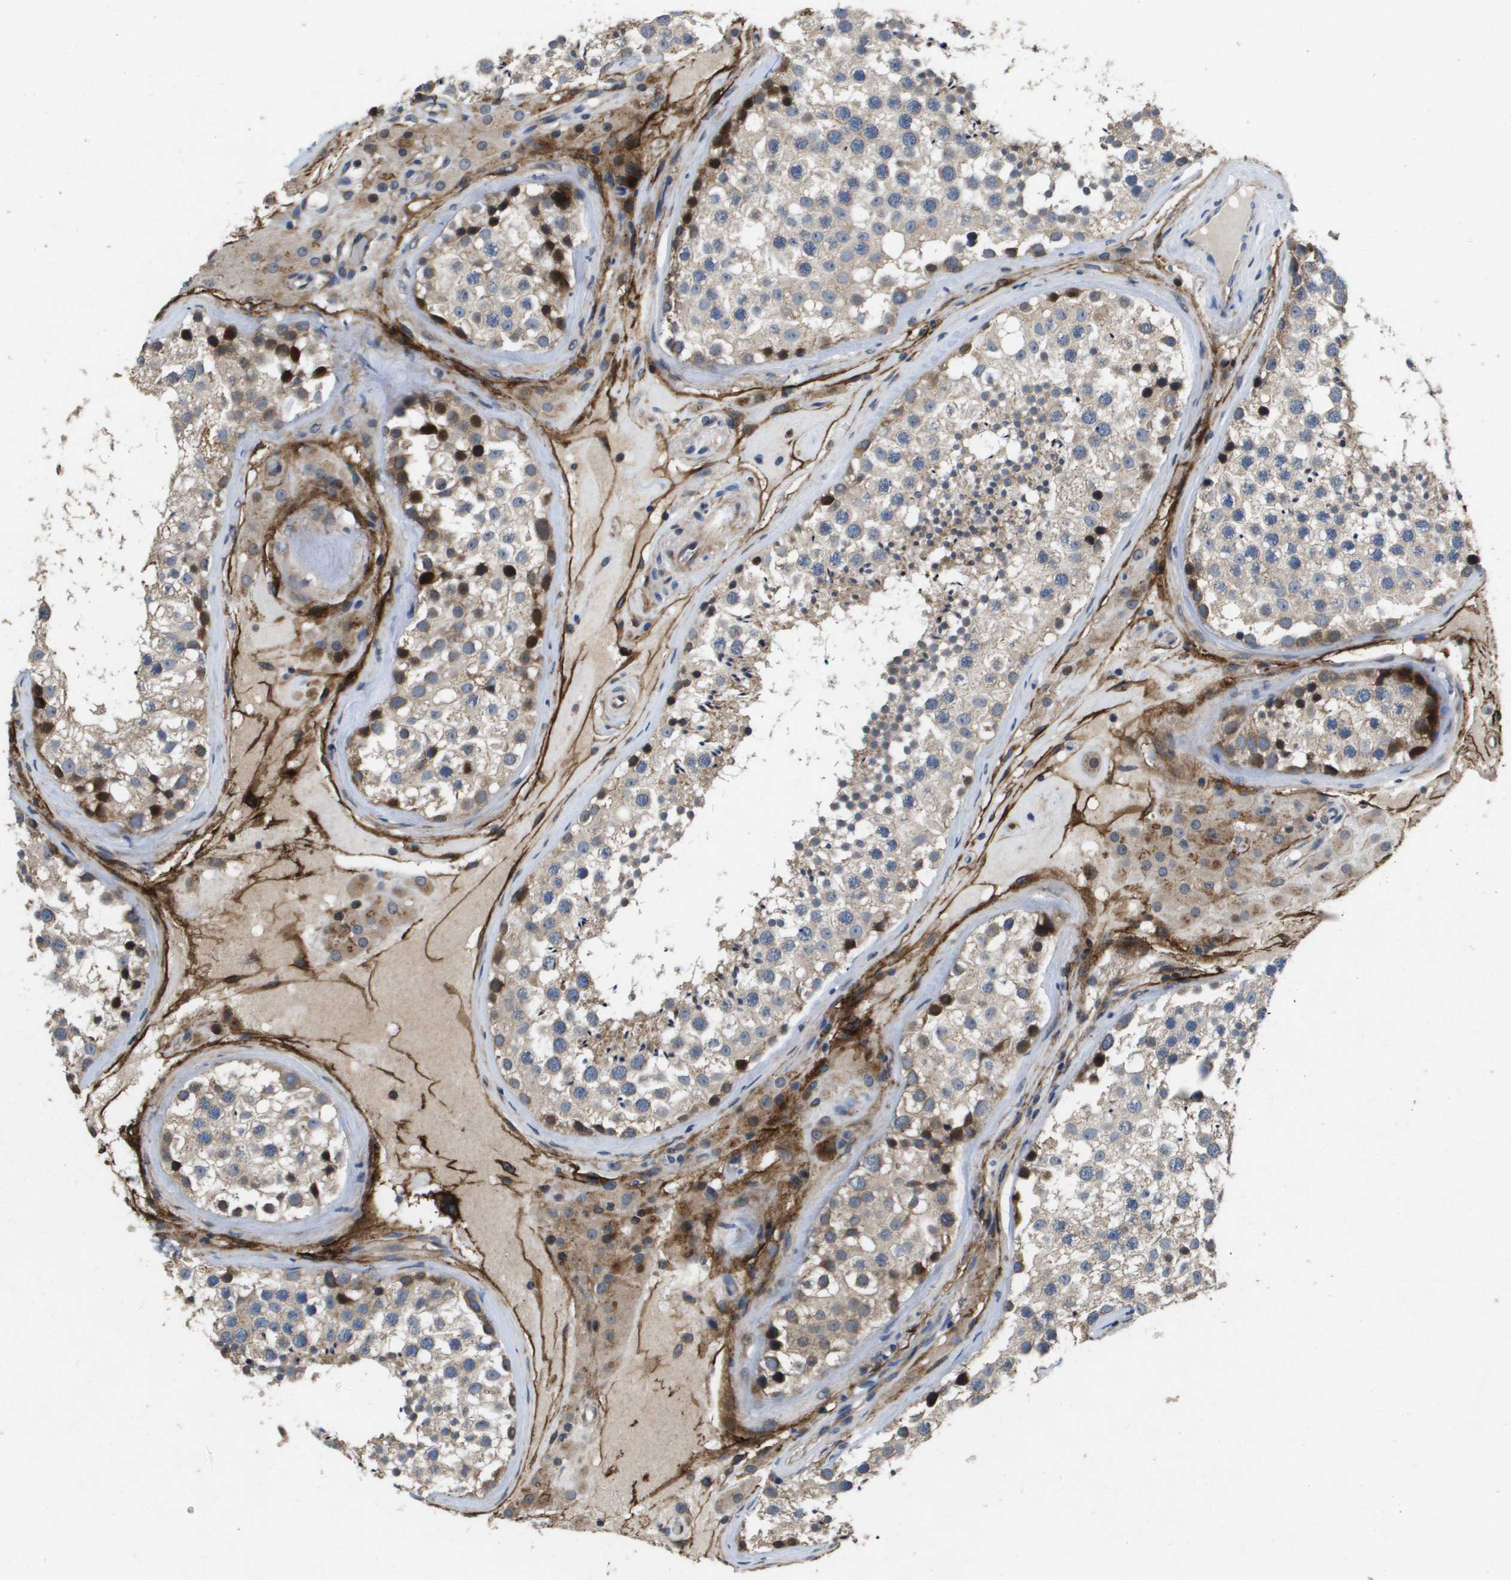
{"staining": {"intensity": "weak", "quantity": "25%-75%", "location": "cytoplasmic/membranous"}, "tissue": "testis", "cell_type": "Cells in seminiferous ducts", "image_type": "normal", "snomed": [{"axis": "morphology", "description": "Normal tissue, NOS"}, {"axis": "topography", "description": "Testis"}], "caption": "IHC of unremarkable testis shows low levels of weak cytoplasmic/membranous staining in about 25%-75% of cells in seminiferous ducts.", "gene": "ENTPD2", "patient": {"sex": "male", "age": 46}}